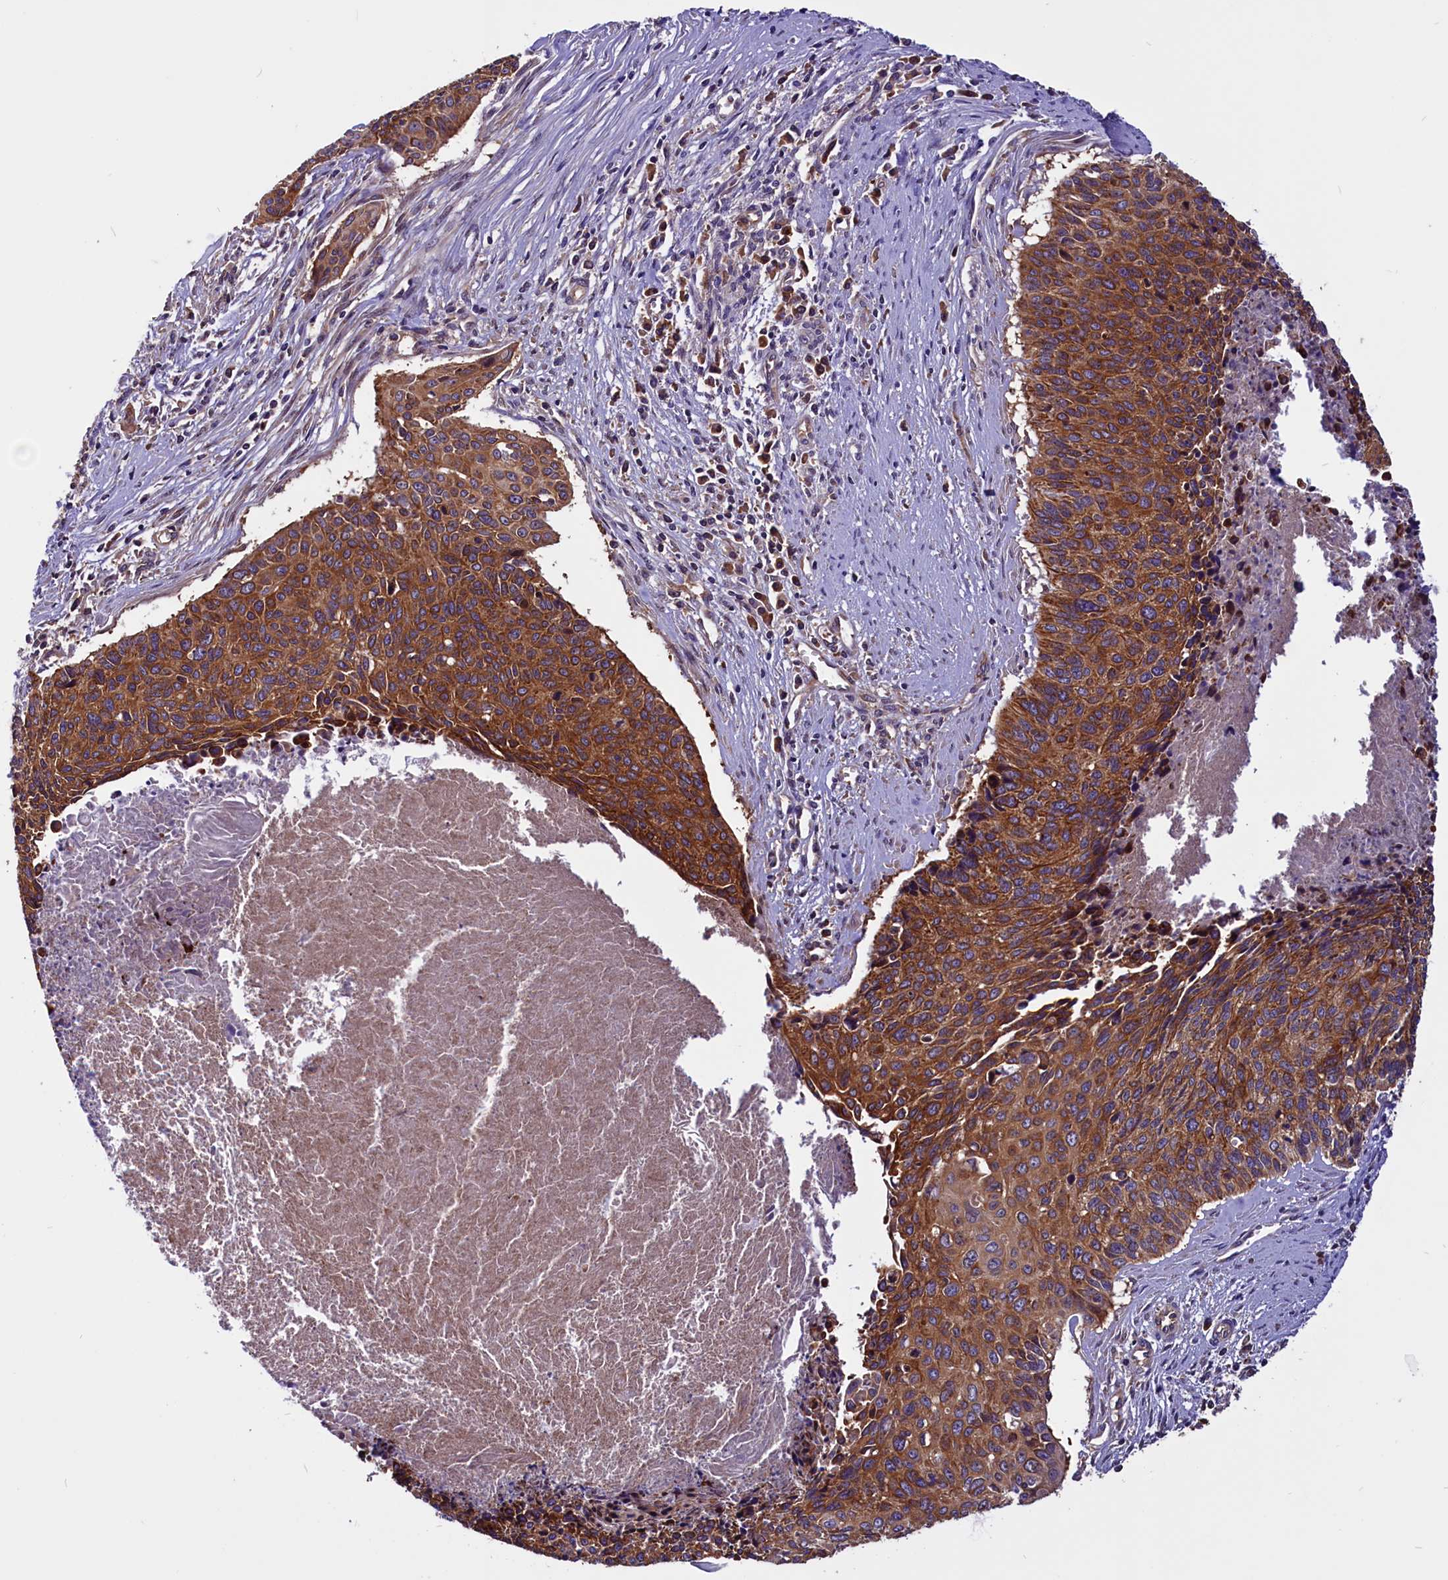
{"staining": {"intensity": "strong", "quantity": ">75%", "location": "cytoplasmic/membranous"}, "tissue": "cervical cancer", "cell_type": "Tumor cells", "image_type": "cancer", "snomed": [{"axis": "morphology", "description": "Squamous cell carcinoma, NOS"}, {"axis": "topography", "description": "Cervix"}], "caption": "Tumor cells show high levels of strong cytoplasmic/membranous staining in about >75% of cells in cervical squamous cell carcinoma.", "gene": "EIF3G", "patient": {"sex": "female", "age": 55}}